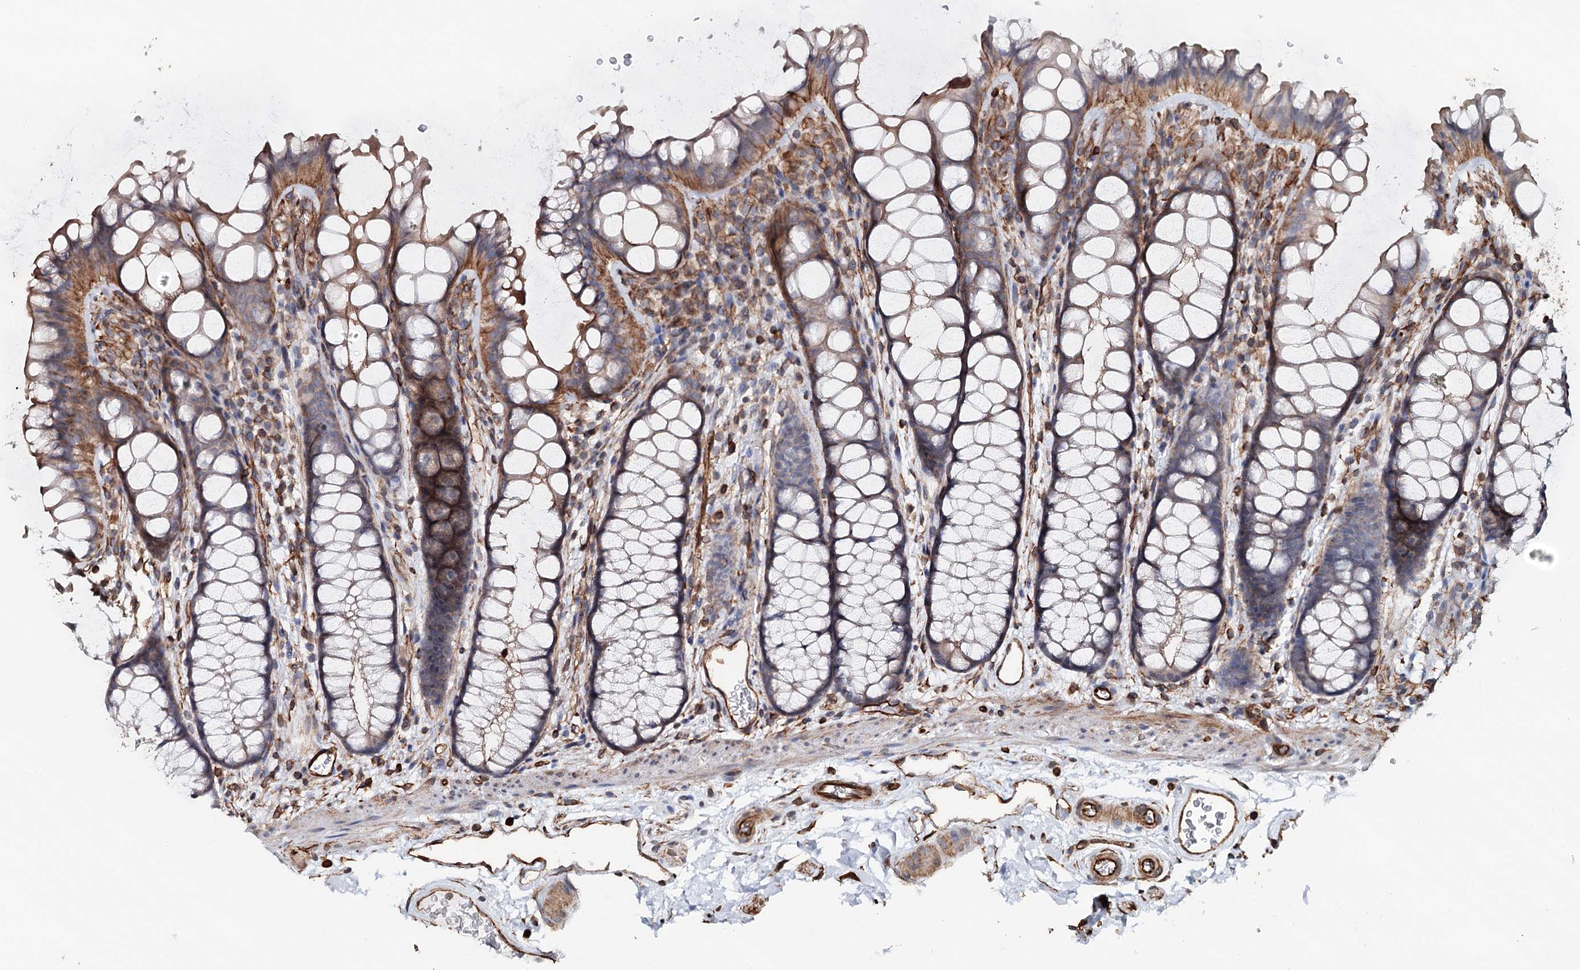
{"staining": {"intensity": "strong", "quantity": ">75%", "location": "cytoplasmic/membranous"}, "tissue": "colon", "cell_type": "Endothelial cells", "image_type": "normal", "snomed": [{"axis": "morphology", "description": "Normal tissue, NOS"}, {"axis": "topography", "description": "Colon"}], "caption": "Immunohistochemical staining of normal colon displays strong cytoplasmic/membranous protein staining in approximately >75% of endothelial cells.", "gene": "SYNPO", "patient": {"sex": "female", "age": 82}}